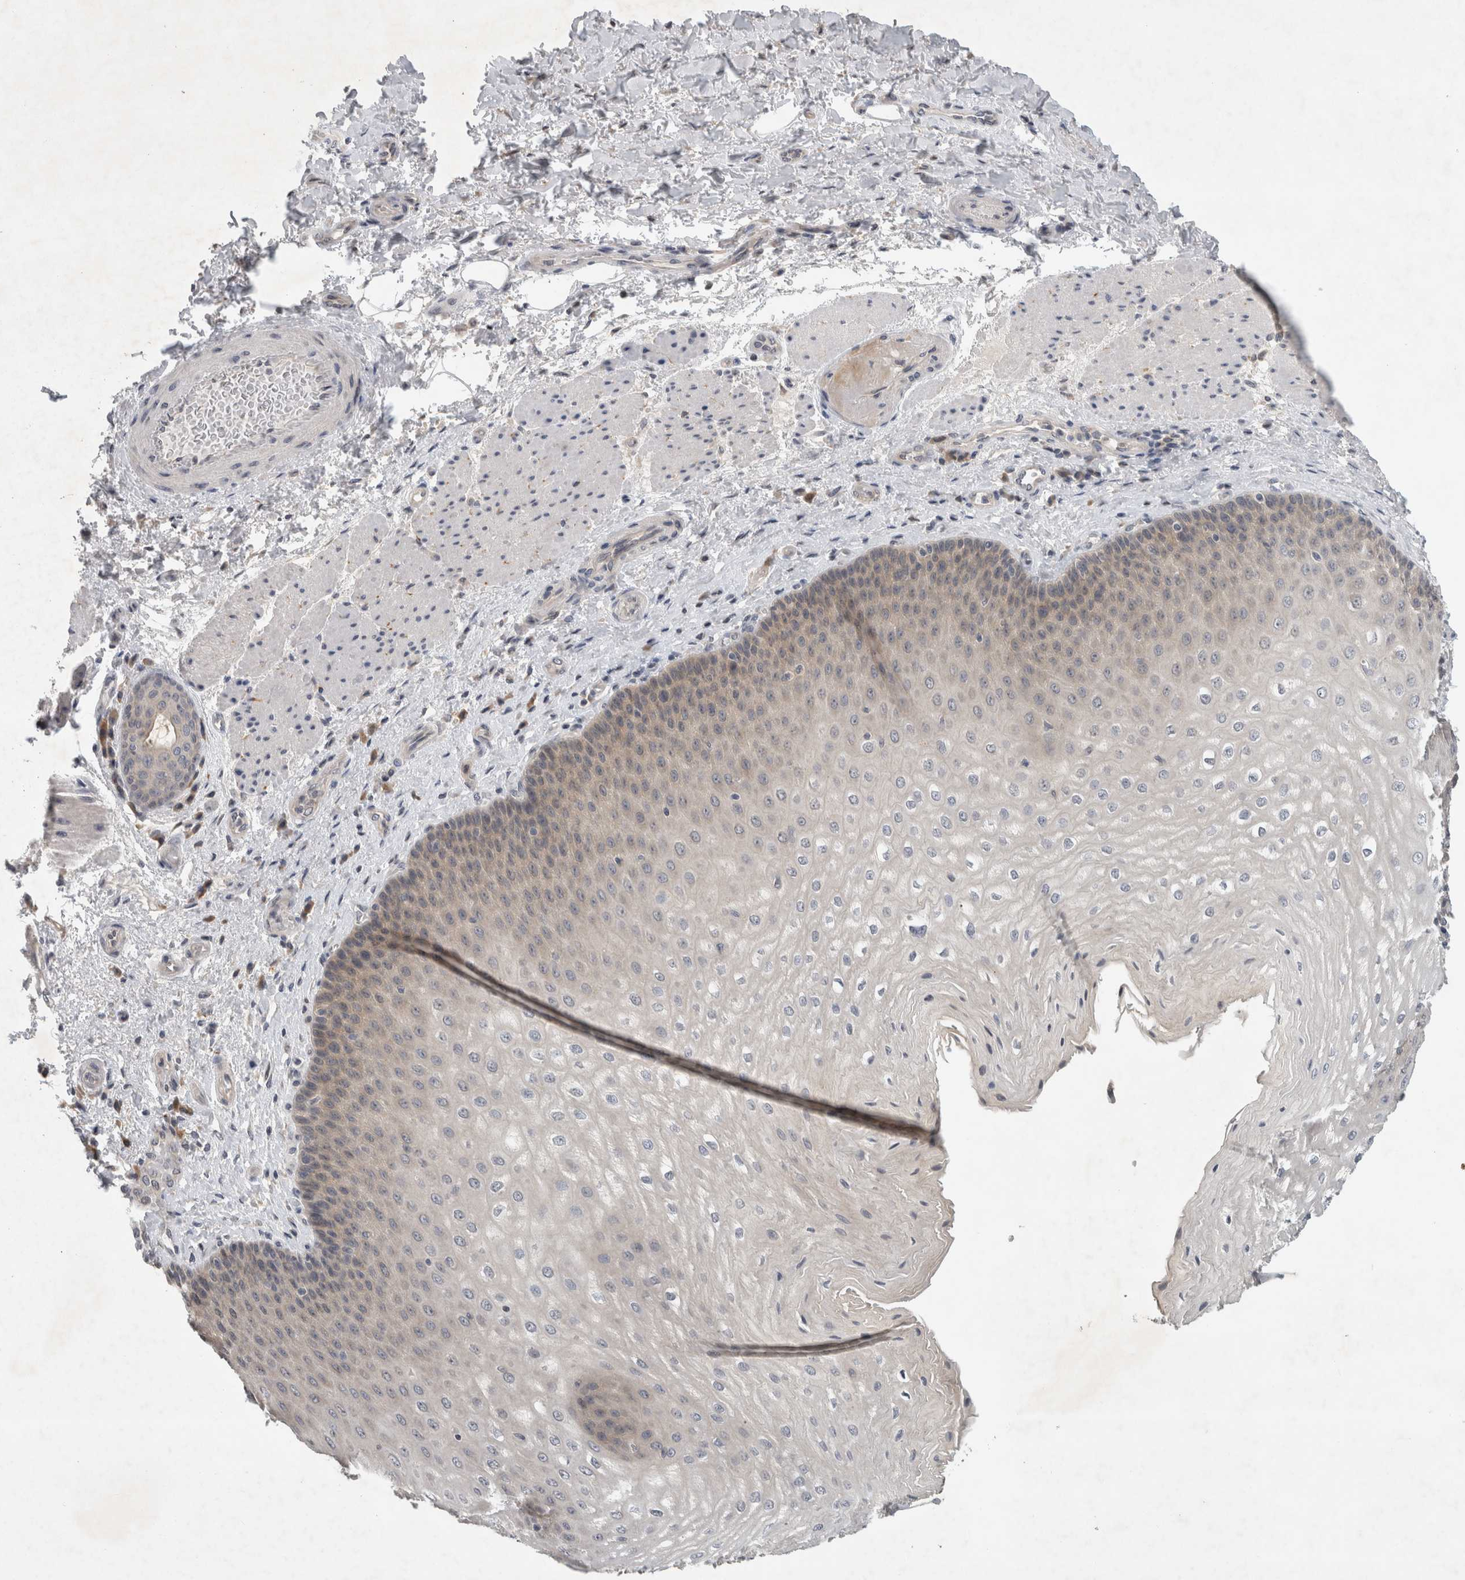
{"staining": {"intensity": "moderate", "quantity": "25%-75%", "location": "cytoplasmic/membranous"}, "tissue": "esophagus", "cell_type": "Squamous epithelial cells", "image_type": "normal", "snomed": [{"axis": "morphology", "description": "Normal tissue, NOS"}, {"axis": "topography", "description": "Esophagus"}], "caption": "An image showing moderate cytoplasmic/membranous staining in approximately 25%-75% of squamous epithelial cells in benign esophagus, as visualized by brown immunohistochemical staining.", "gene": "AASDHPPT", "patient": {"sex": "male", "age": 54}}